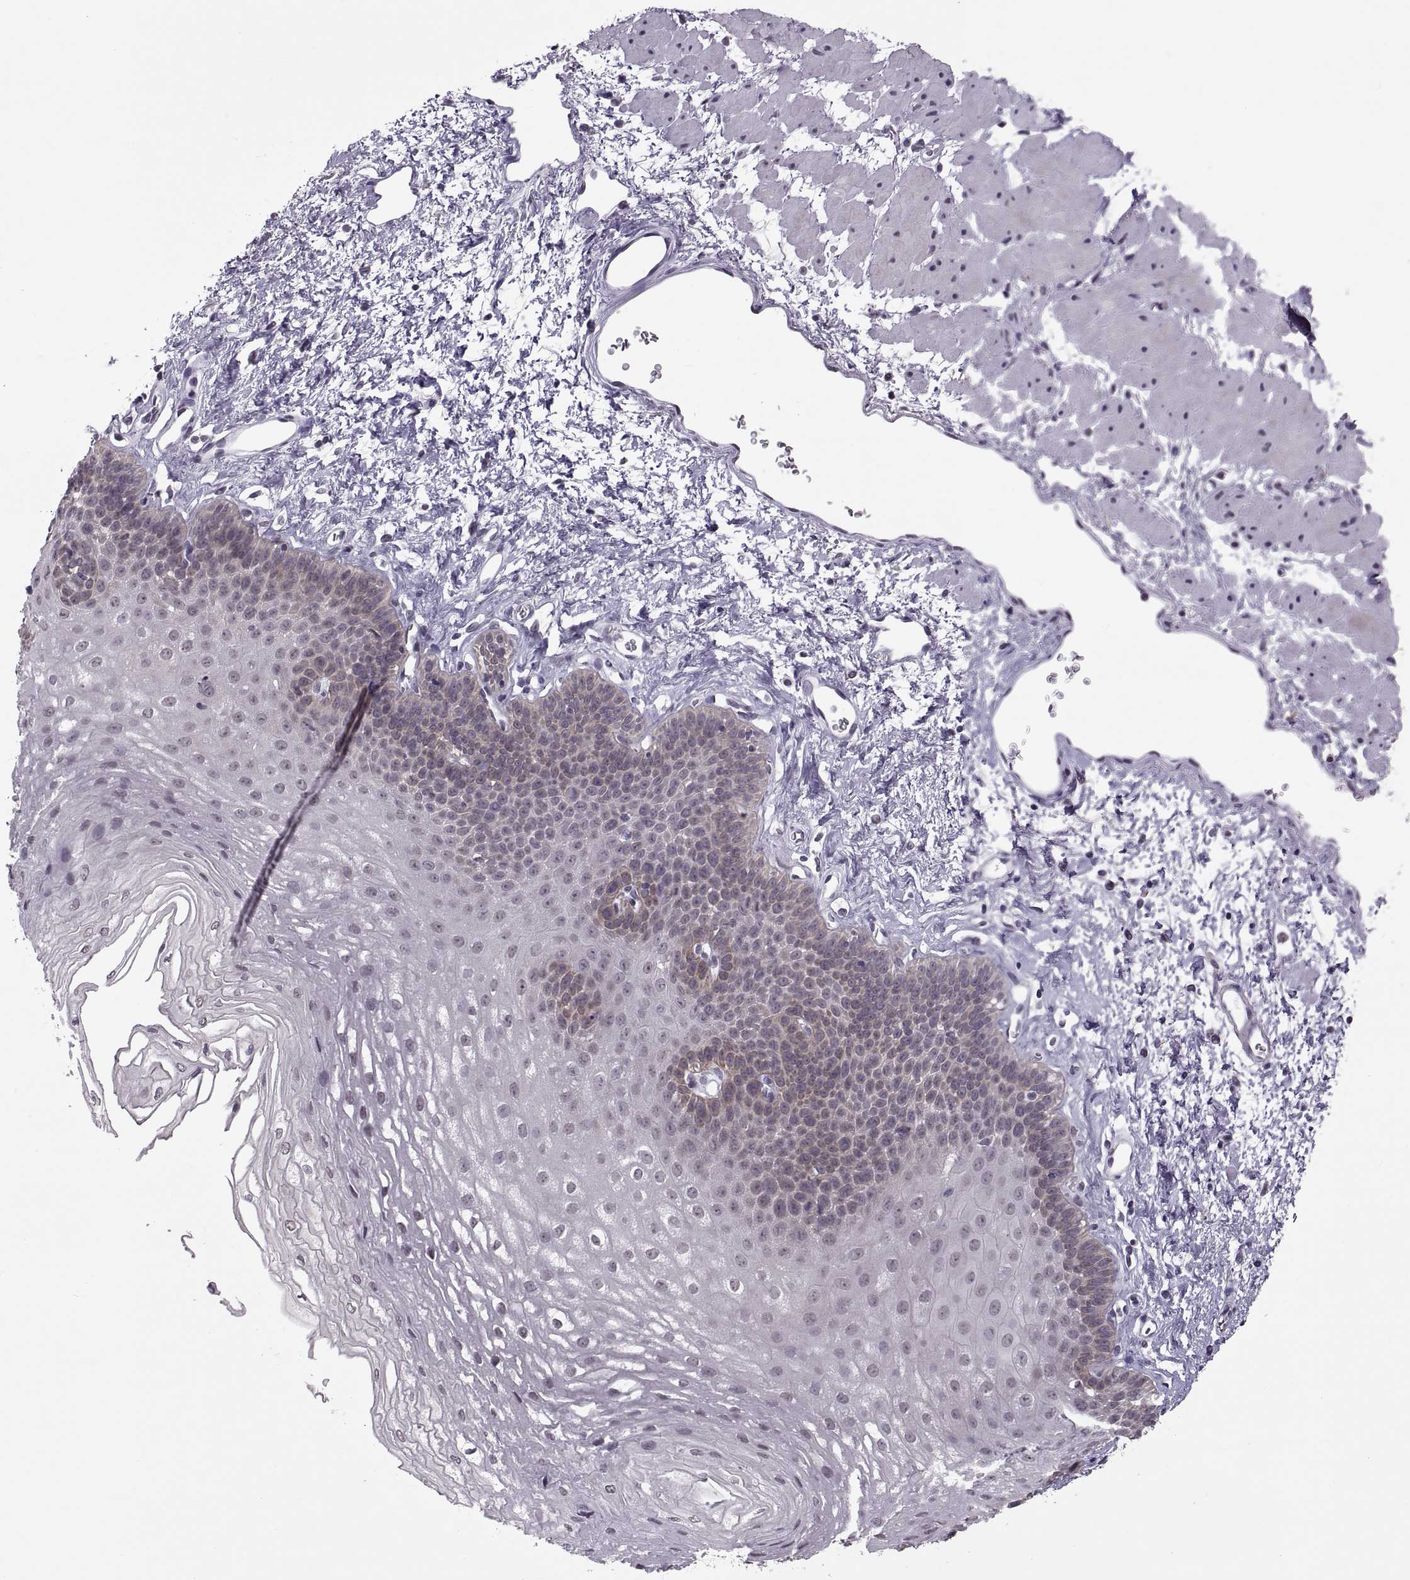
{"staining": {"intensity": "negative", "quantity": "none", "location": "none"}, "tissue": "esophagus", "cell_type": "Squamous epithelial cells", "image_type": "normal", "snomed": [{"axis": "morphology", "description": "Normal tissue, NOS"}, {"axis": "topography", "description": "Esophagus"}], "caption": "This is an IHC photomicrograph of unremarkable human esophagus. There is no staining in squamous epithelial cells.", "gene": "OTP", "patient": {"sex": "female", "age": 62}}